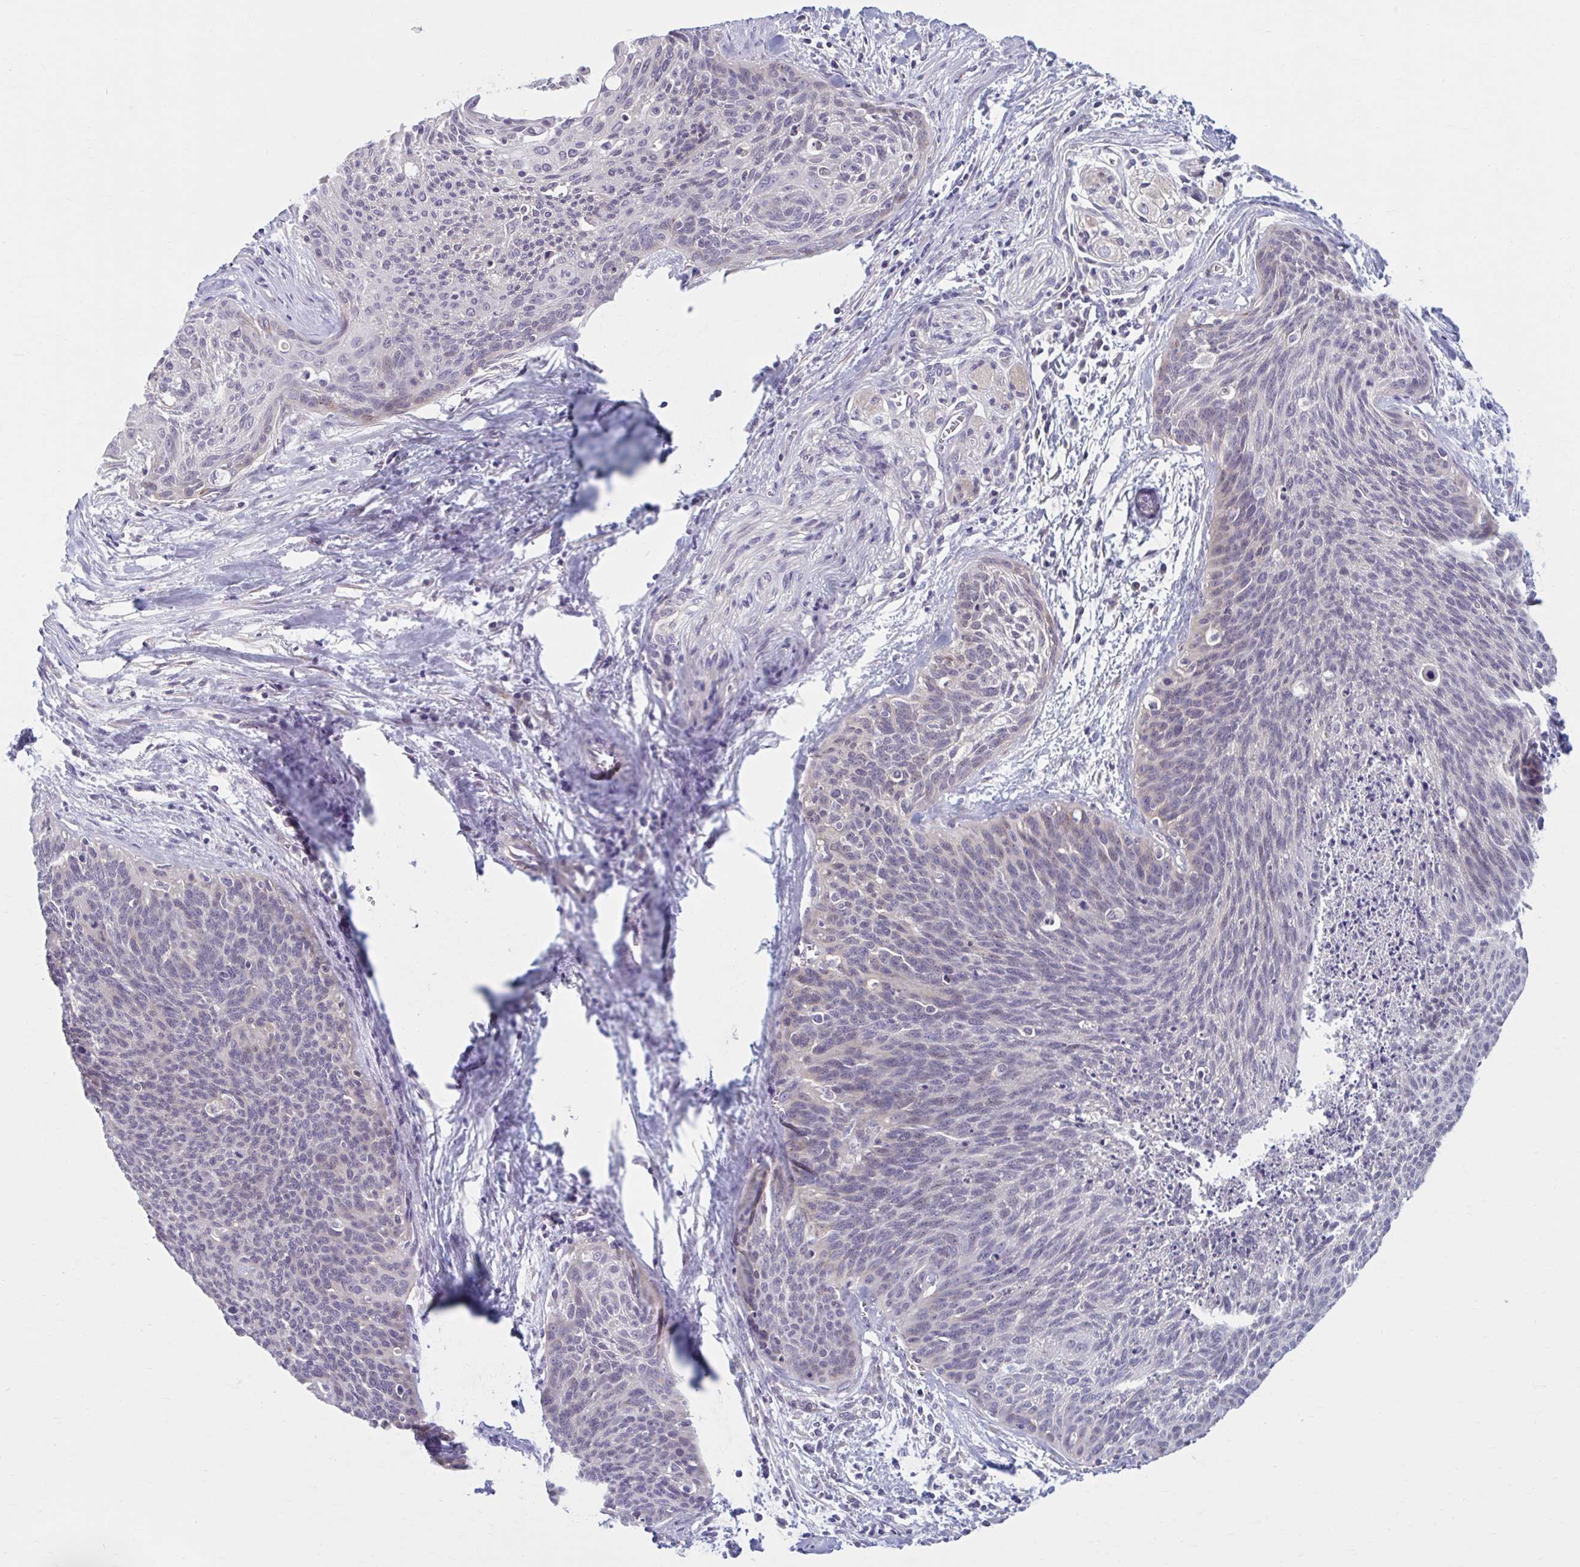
{"staining": {"intensity": "negative", "quantity": "none", "location": "none"}, "tissue": "cervical cancer", "cell_type": "Tumor cells", "image_type": "cancer", "snomed": [{"axis": "morphology", "description": "Squamous cell carcinoma, NOS"}, {"axis": "topography", "description": "Cervix"}], "caption": "High power microscopy image of an immunohistochemistry (IHC) histopathology image of cervical cancer (squamous cell carcinoma), revealing no significant positivity in tumor cells.", "gene": "CHST3", "patient": {"sex": "female", "age": 55}}